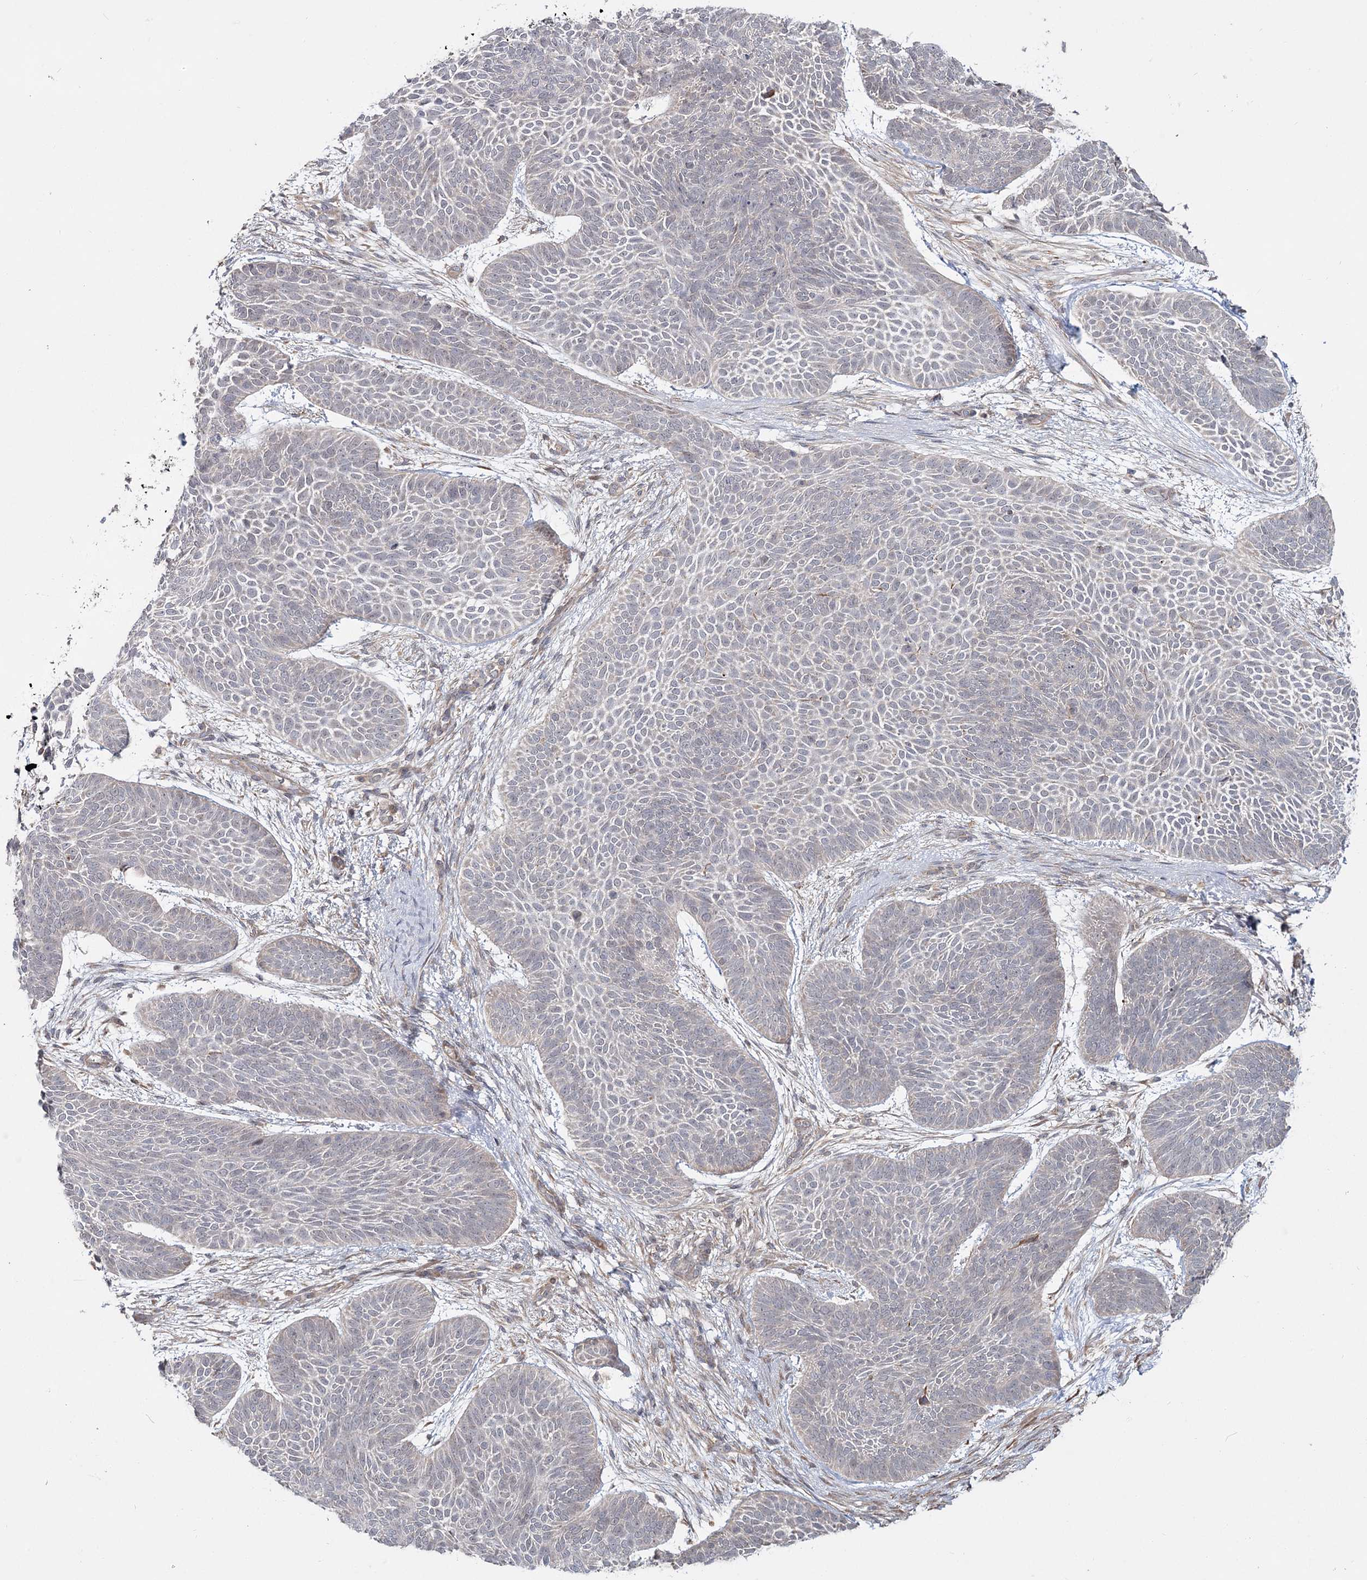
{"staining": {"intensity": "negative", "quantity": "none", "location": "none"}, "tissue": "skin cancer", "cell_type": "Tumor cells", "image_type": "cancer", "snomed": [{"axis": "morphology", "description": "Basal cell carcinoma"}, {"axis": "topography", "description": "Skin"}], "caption": "IHC histopathology image of neoplastic tissue: human skin basal cell carcinoma stained with DAB shows no significant protein staining in tumor cells. The staining was performed using DAB to visualize the protein expression in brown, while the nuclei were stained in blue with hematoxylin (Magnification: 20x).", "gene": "TBC1D9B", "patient": {"sex": "male", "age": 85}}